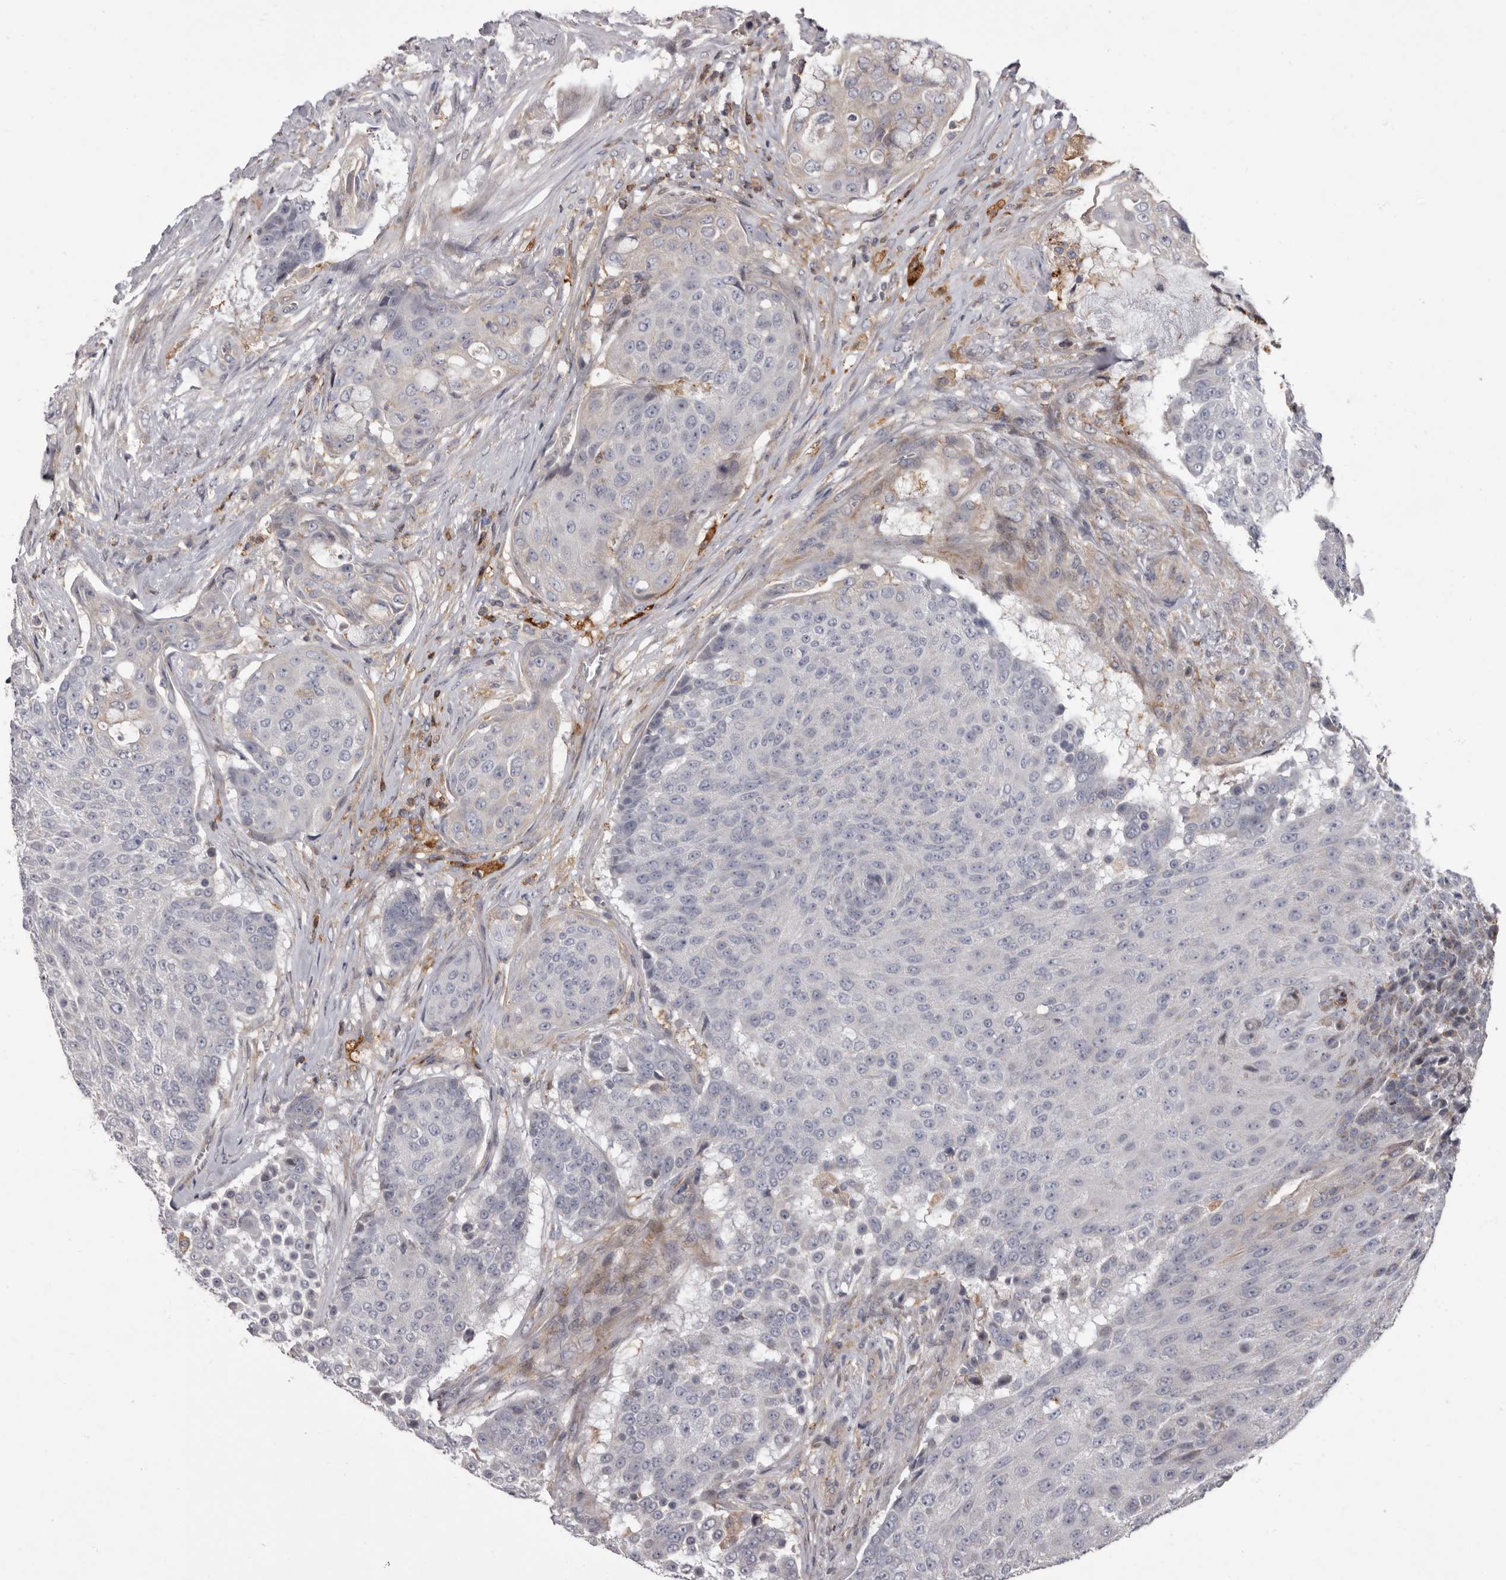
{"staining": {"intensity": "negative", "quantity": "none", "location": "none"}, "tissue": "urothelial cancer", "cell_type": "Tumor cells", "image_type": "cancer", "snomed": [{"axis": "morphology", "description": "Urothelial carcinoma, High grade"}, {"axis": "topography", "description": "Urinary bladder"}], "caption": "DAB immunohistochemical staining of urothelial carcinoma (high-grade) reveals no significant staining in tumor cells. Nuclei are stained in blue.", "gene": "FGFR4", "patient": {"sex": "female", "age": 63}}